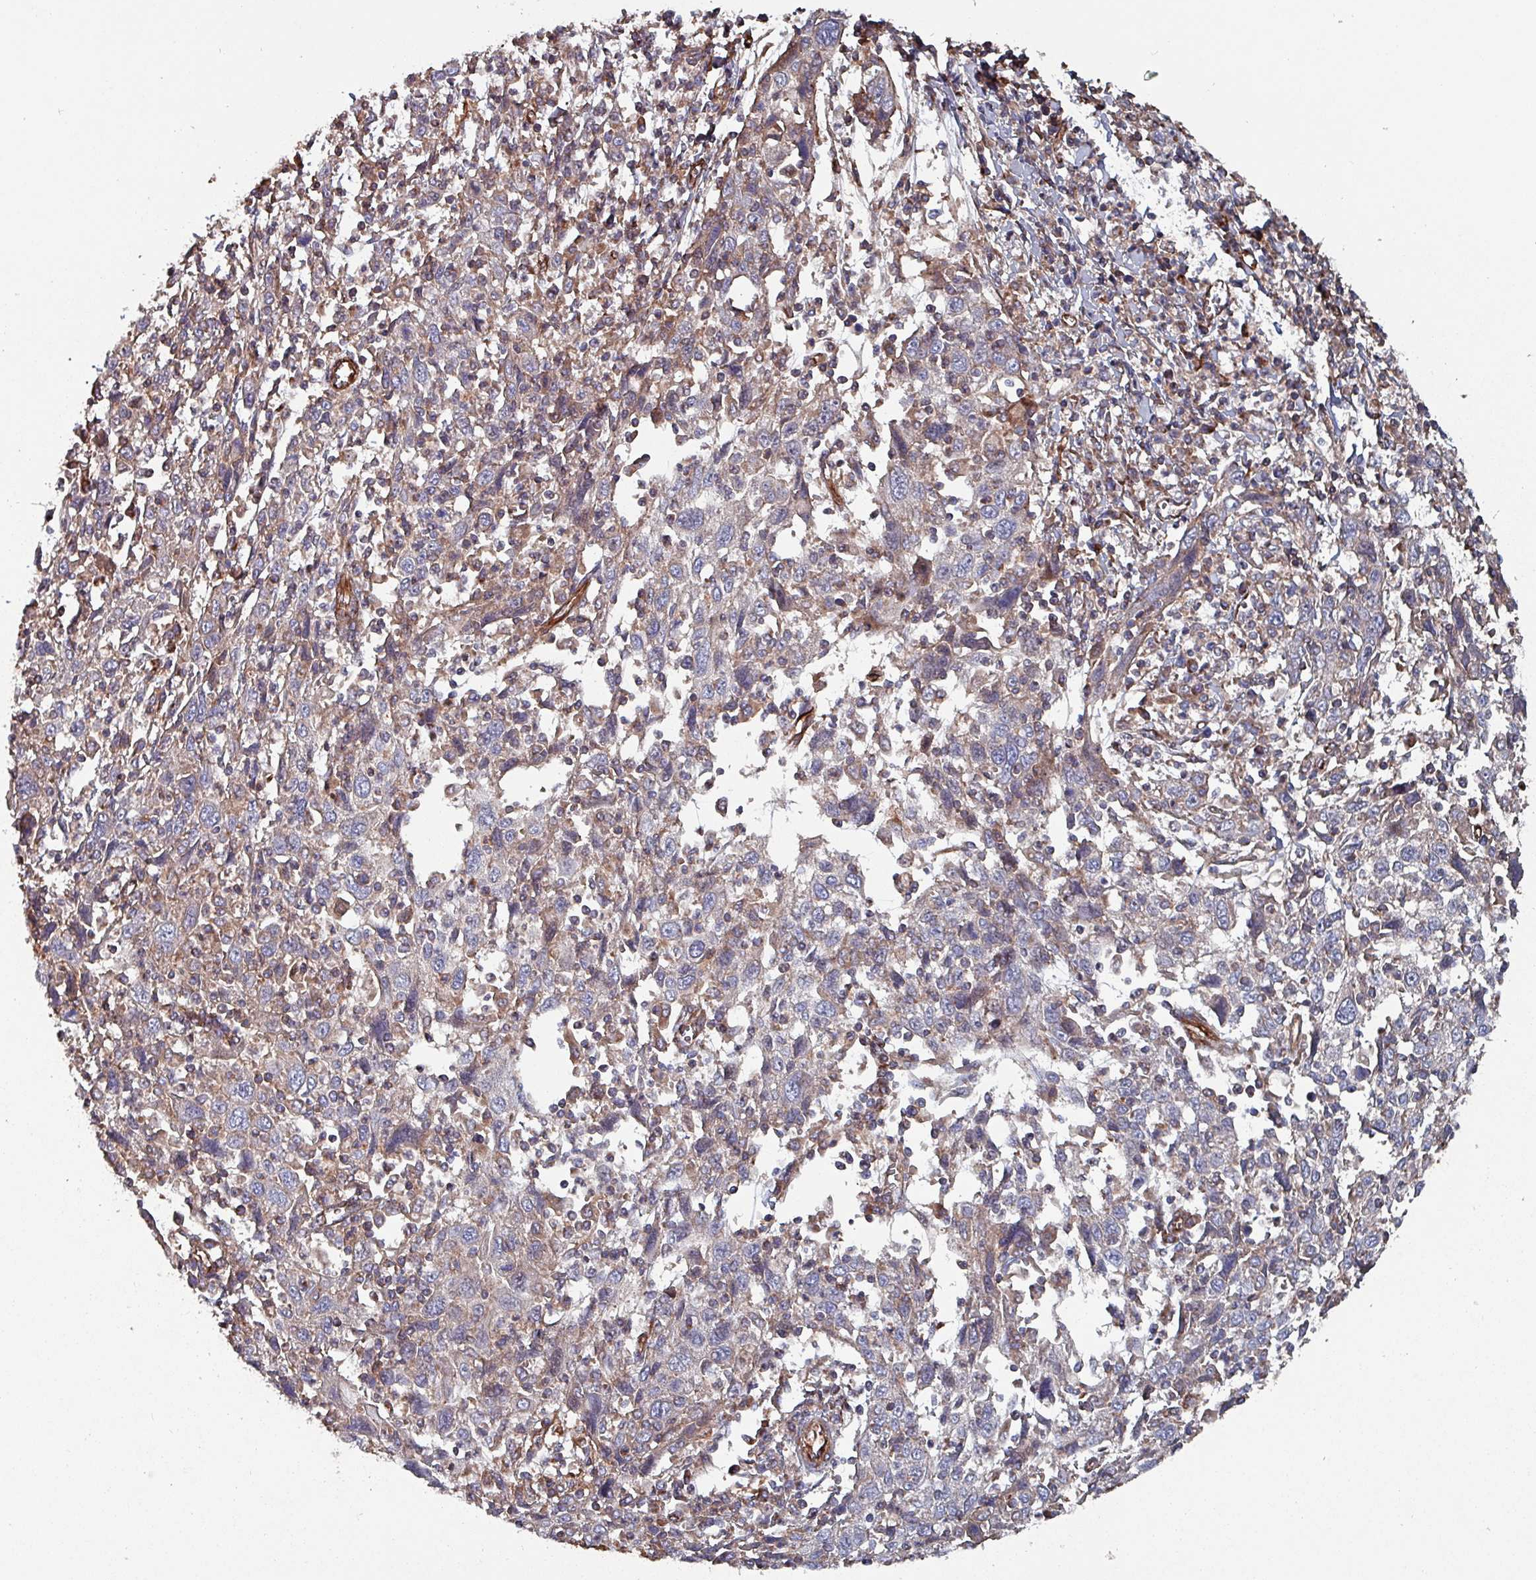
{"staining": {"intensity": "weak", "quantity": "<25%", "location": "cytoplasmic/membranous"}, "tissue": "cervical cancer", "cell_type": "Tumor cells", "image_type": "cancer", "snomed": [{"axis": "morphology", "description": "Squamous cell carcinoma, NOS"}, {"axis": "topography", "description": "Cervix"}], "caption": "Squamous cell carcinoma (cervical) was stained to show a protein in brown. There is no significant expression in tumor cells.", "gene": "ANO10", "patient": {"sex": "female", "age": 46}}